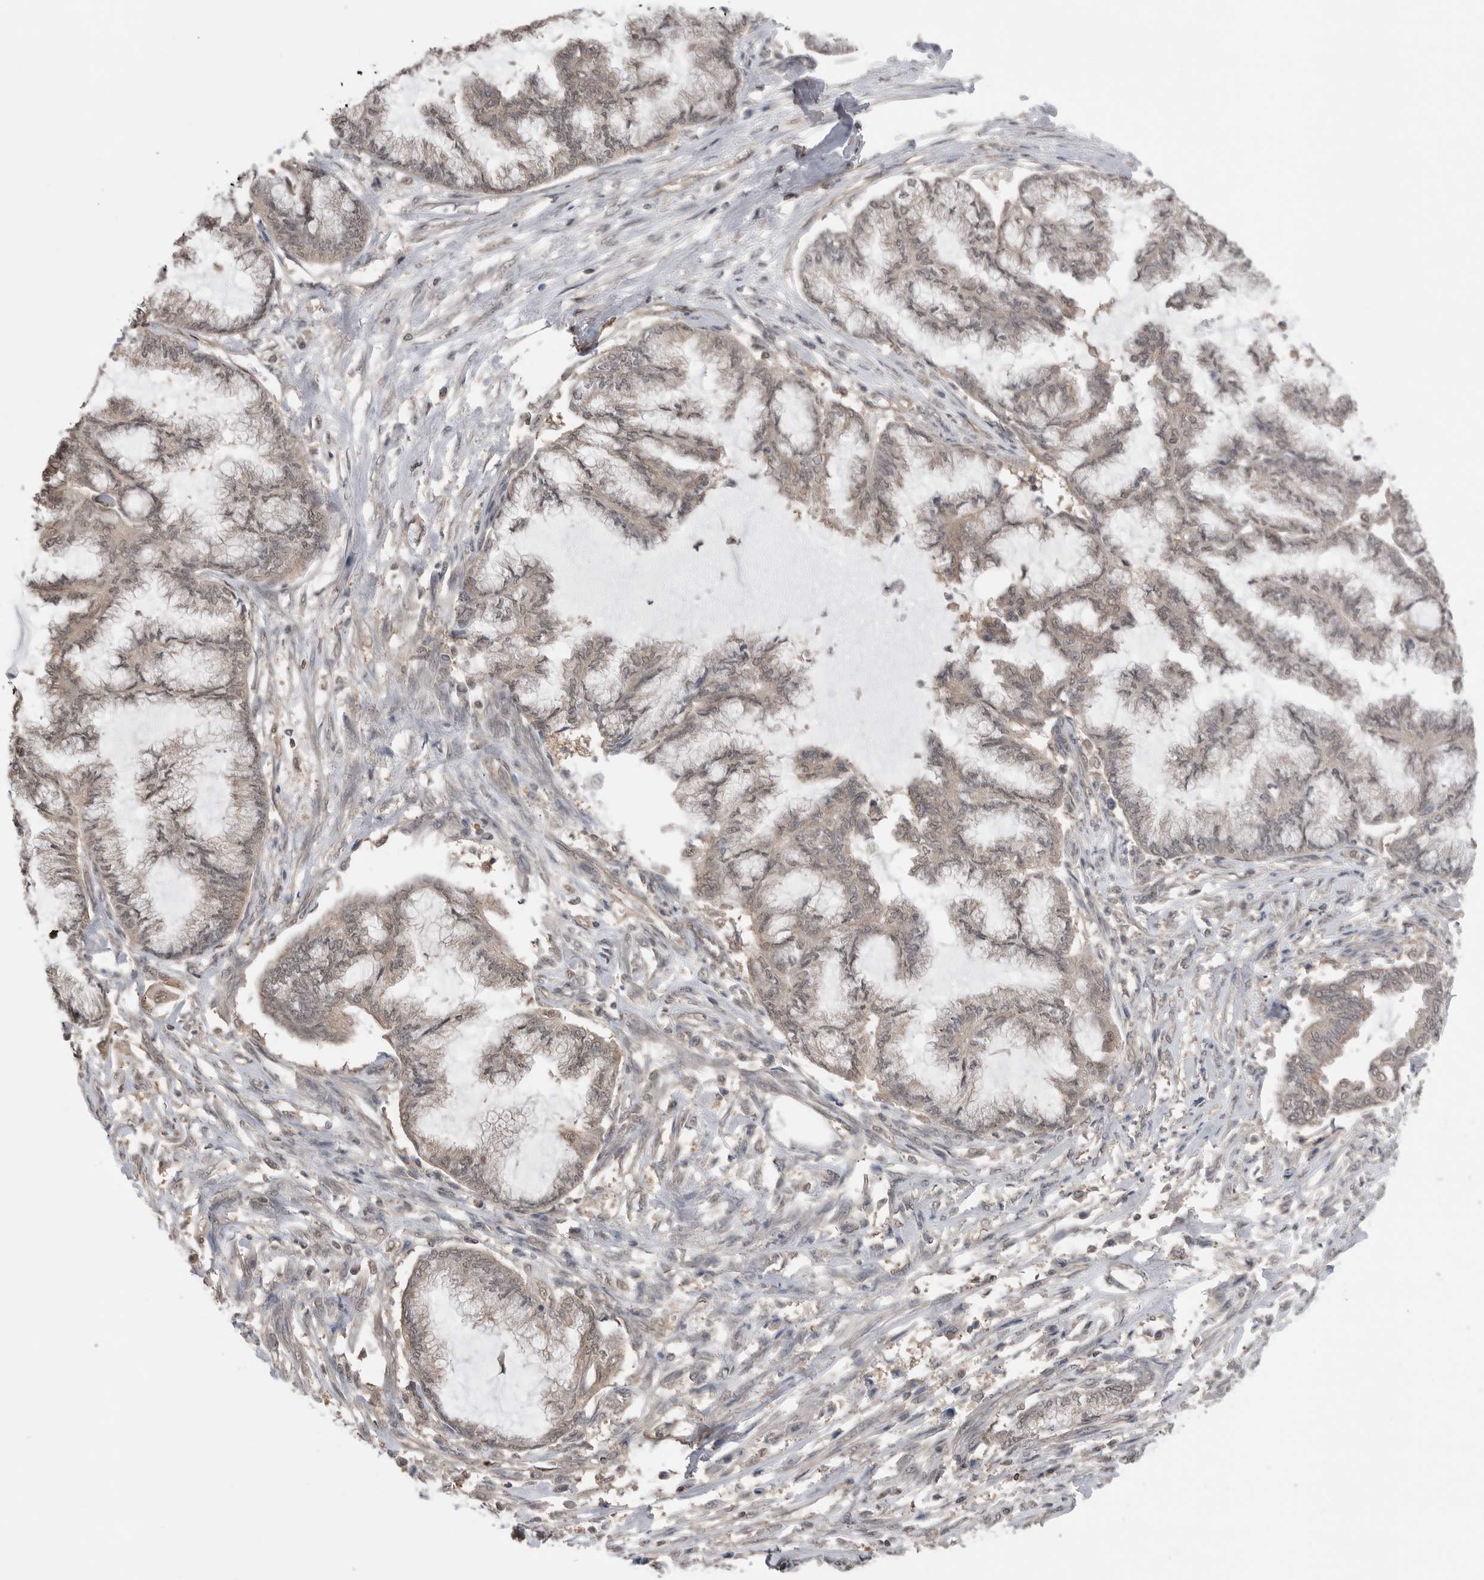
{"staining": {"intensity": "weak", "quantity": "25%-75%", "location": "cytoplasmic/membranous,nuclear"}, "tissue": "endometrial cancer", "cell_type": "Tumor cells", "image_type": "cancer", "snomed": [{"axis": "morphology", "description": "Adenocarcinoma, NOS"}, {"axis": "topography", "description": "Endometrium"}], "caption": "DAB (3,3'-diaminobenzidine) immunohistochemical staining of human endometrial cancer exhibits weak cytoplasmic/membranous and nuclear protein staining in approximately 25%-75% of tumor cells.", "gene": "PEAK1", "patient": {"sex": "female", "age": 86}}